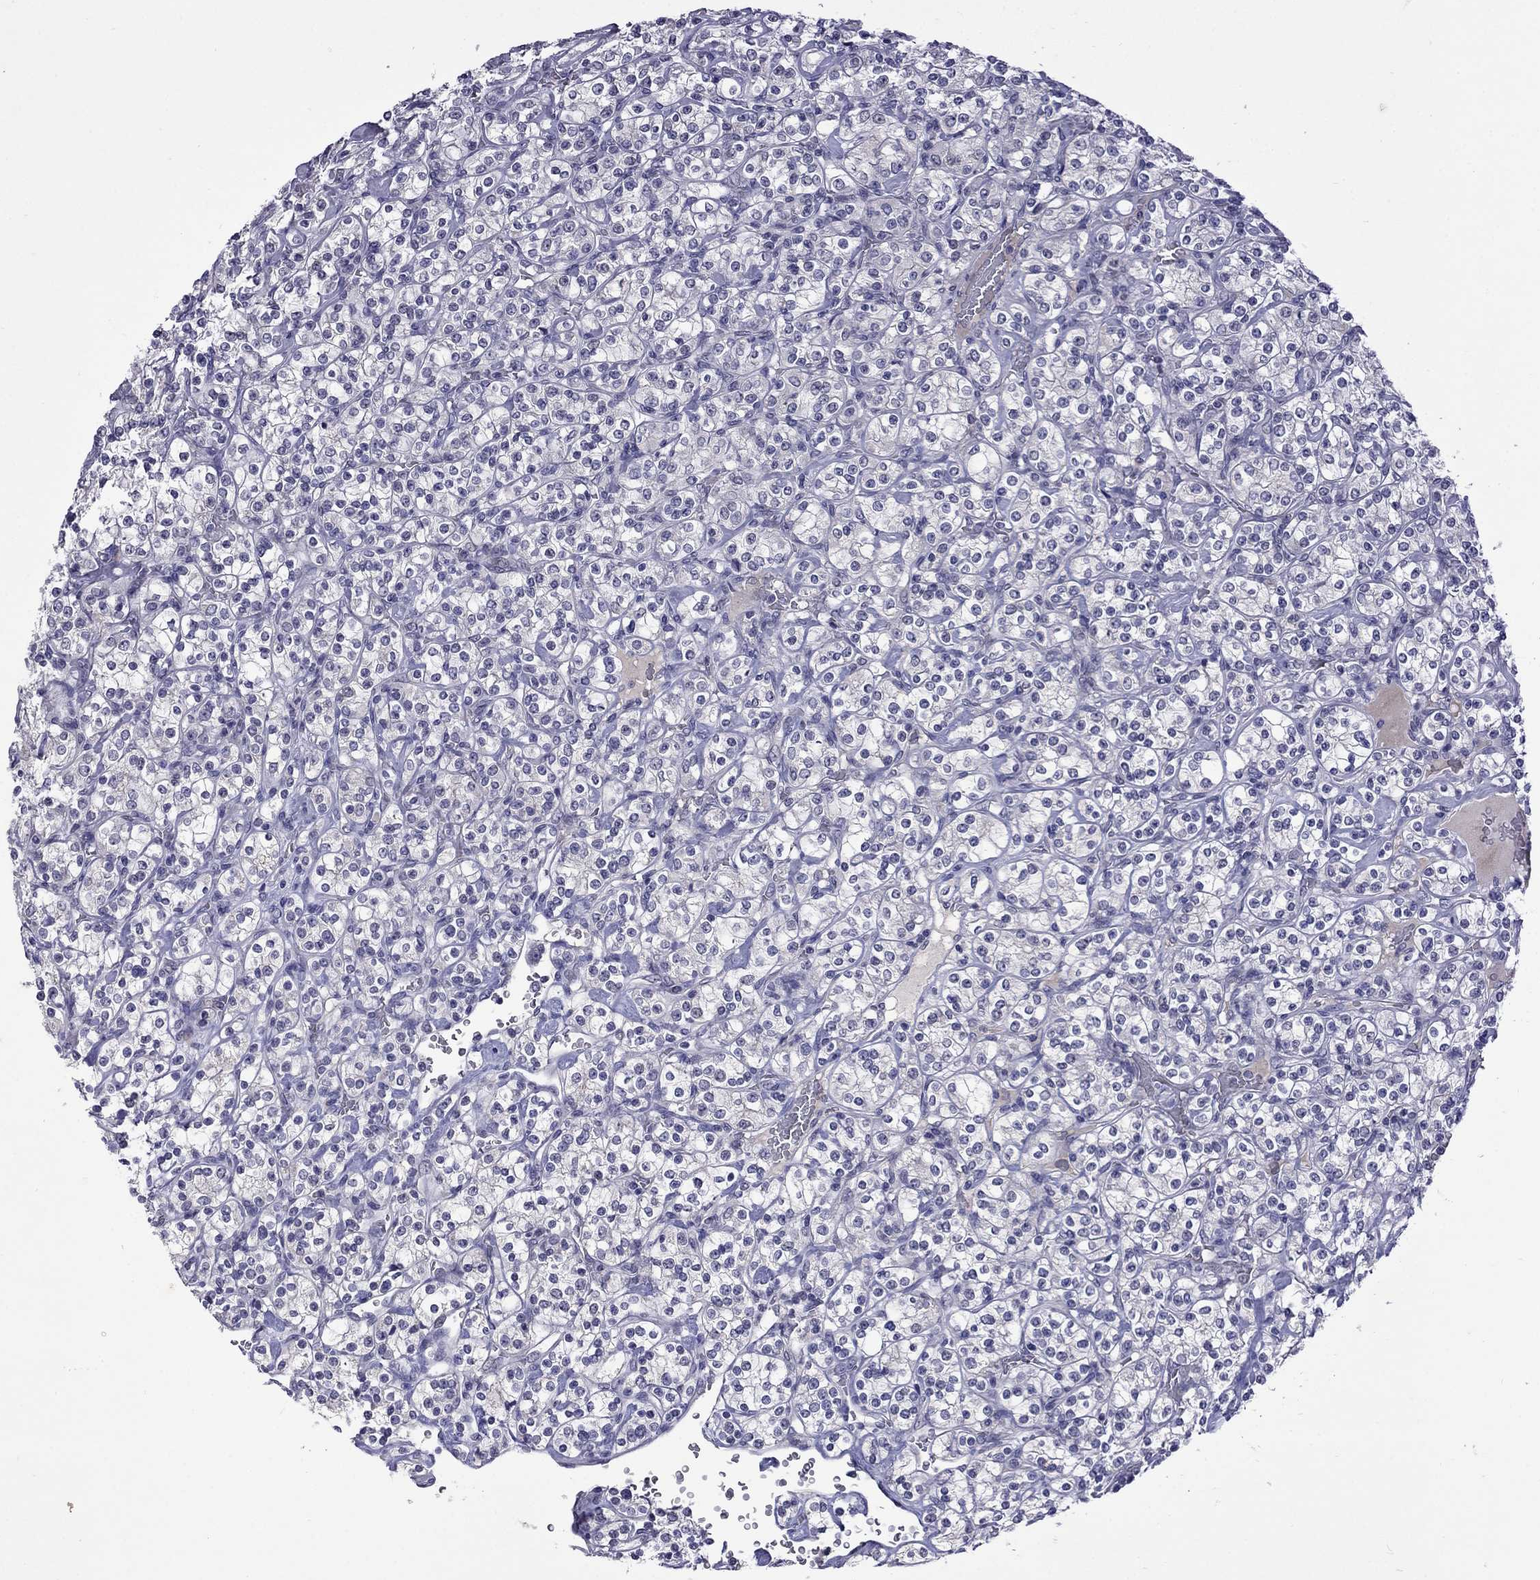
{"staining": {"intensity": "negative", "quantity": "none", "location": "none"}, "tissue": "renal cancer", "cell_type": "Tumor cells", "image_type": "cancer", "snomed": [{"axis": "morphology", "description": "Adenocarcinoma, NOS"}, {"axis": "topography", "description": "Kidney"}], "caption": "IHC of renal cancer exhibits no expression in tumor cells.", "gene": "STAR", "patient": {"sex": "male", "age": 77}}